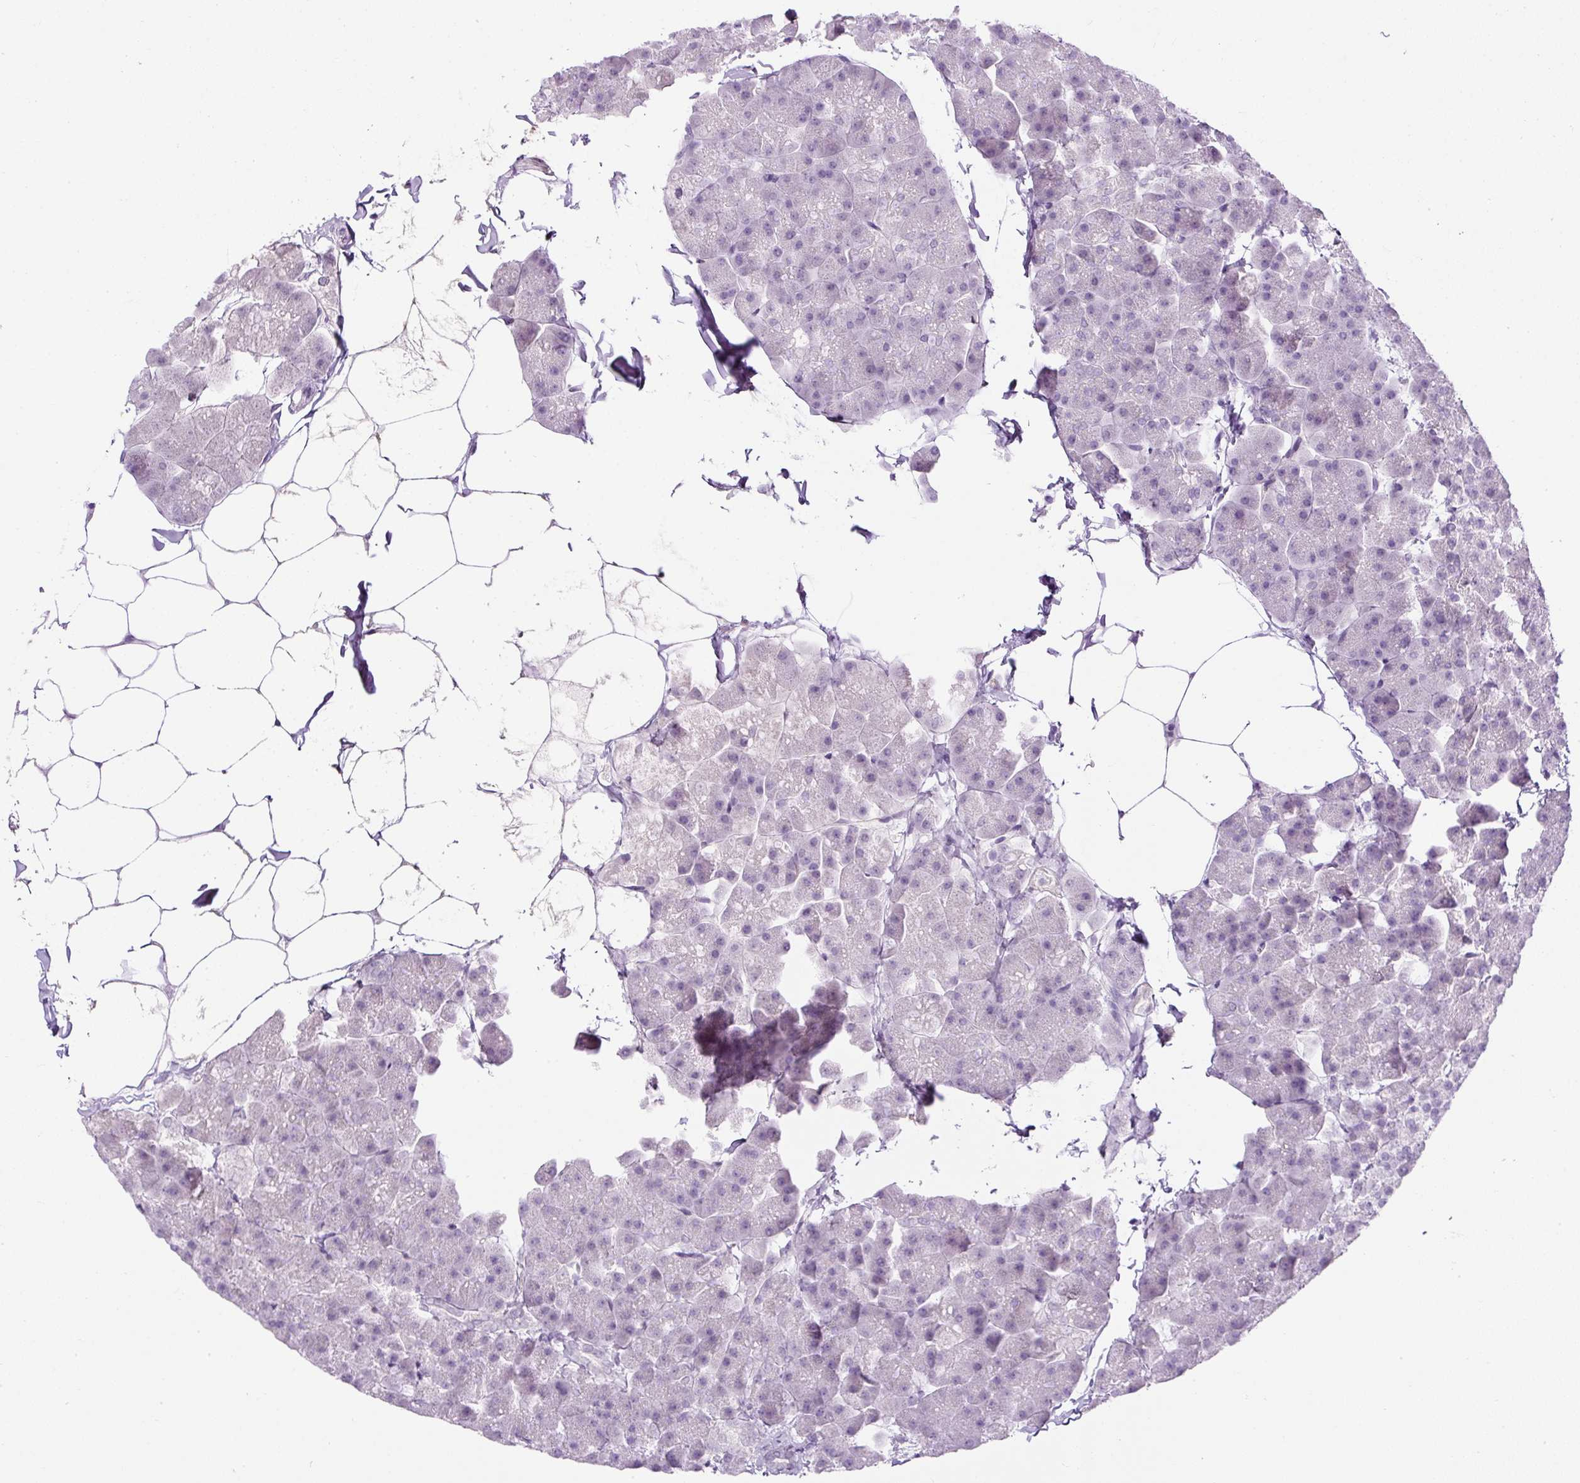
{"staining": {"intensity": "negative", "quantity": "none", "location": "none"}, "tissue": "pancreas", "cell_type": "Exocrine glandular cells", "image_type": "normal", "snomed": [{"axis": "morphology", "description": "Normal tissue, NOS"}, {"axis": "topography", "description": "Pancreas"}], "caption": "A high-resolution image shows immunohistochemistry staining of benign pancreas, which shows no significant positivity in exocrine glandular cells. (Stains: DAB immunohistochemistry (IHC) with hematoxylin counter stain, Microscopy: brightfield microscopy at high magnification).", "gene": "COL9A2", "patient": {"sex": "male", "age": 35}}